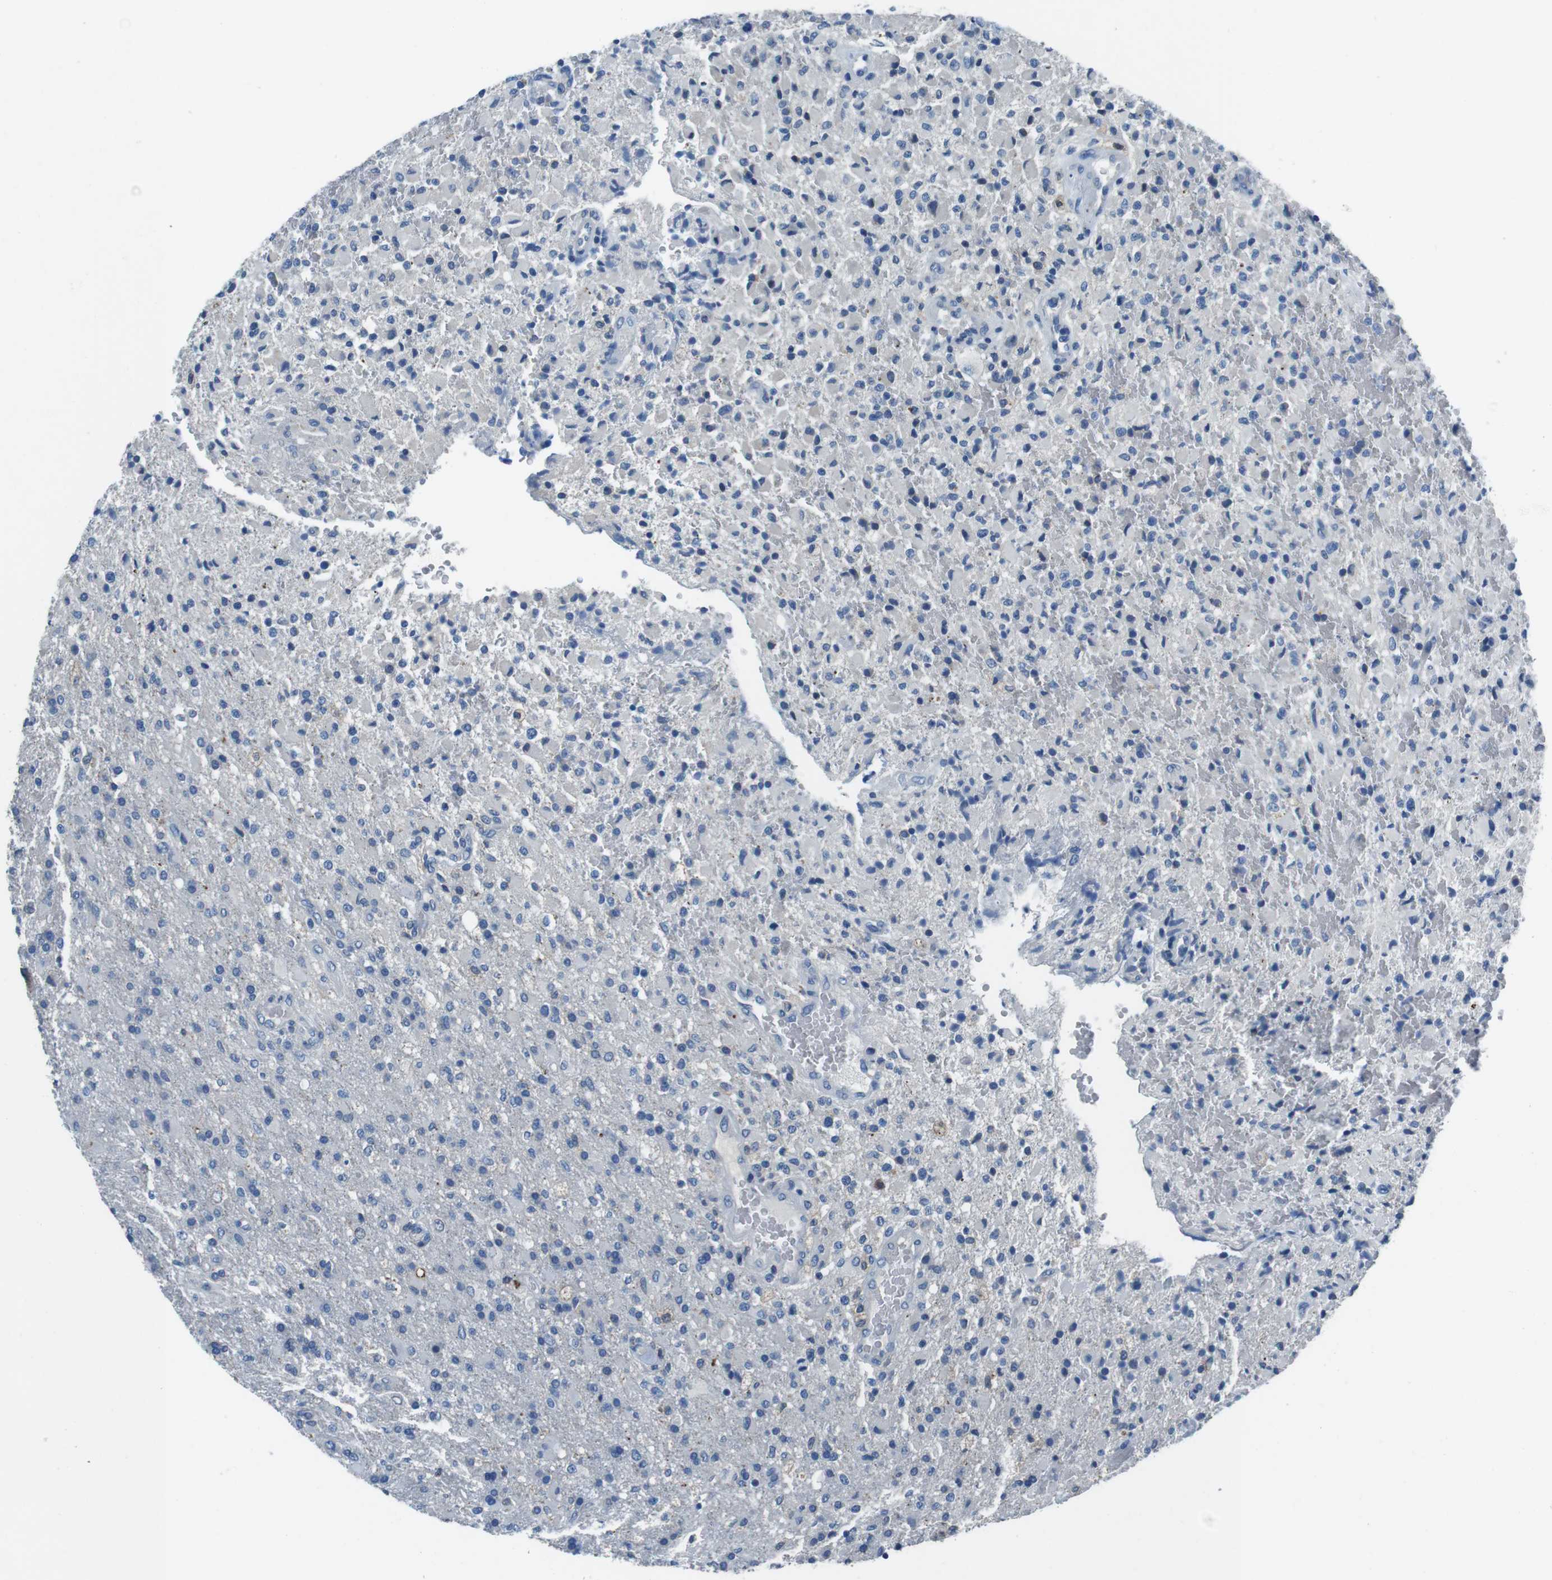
{"staining": {"intensity": "negative", "quantity": "none", "location": "none"}, "tissue": "glioma", "cell_type": "Tumor cells", "image_type": "cancer", "snomed": [{"axis": "morphology", "description": "Glioma, malignant, High grade"}, {"axis": "topography", "description": "Brain"}], "caption": "Immunohistochemistry micrograph of malignant glioma (high-grade) stained for a protein (brown), which displays no positivity in tumor cells.", "gene": "TULP3", "patient": {"sex": "male", "age": 71}}